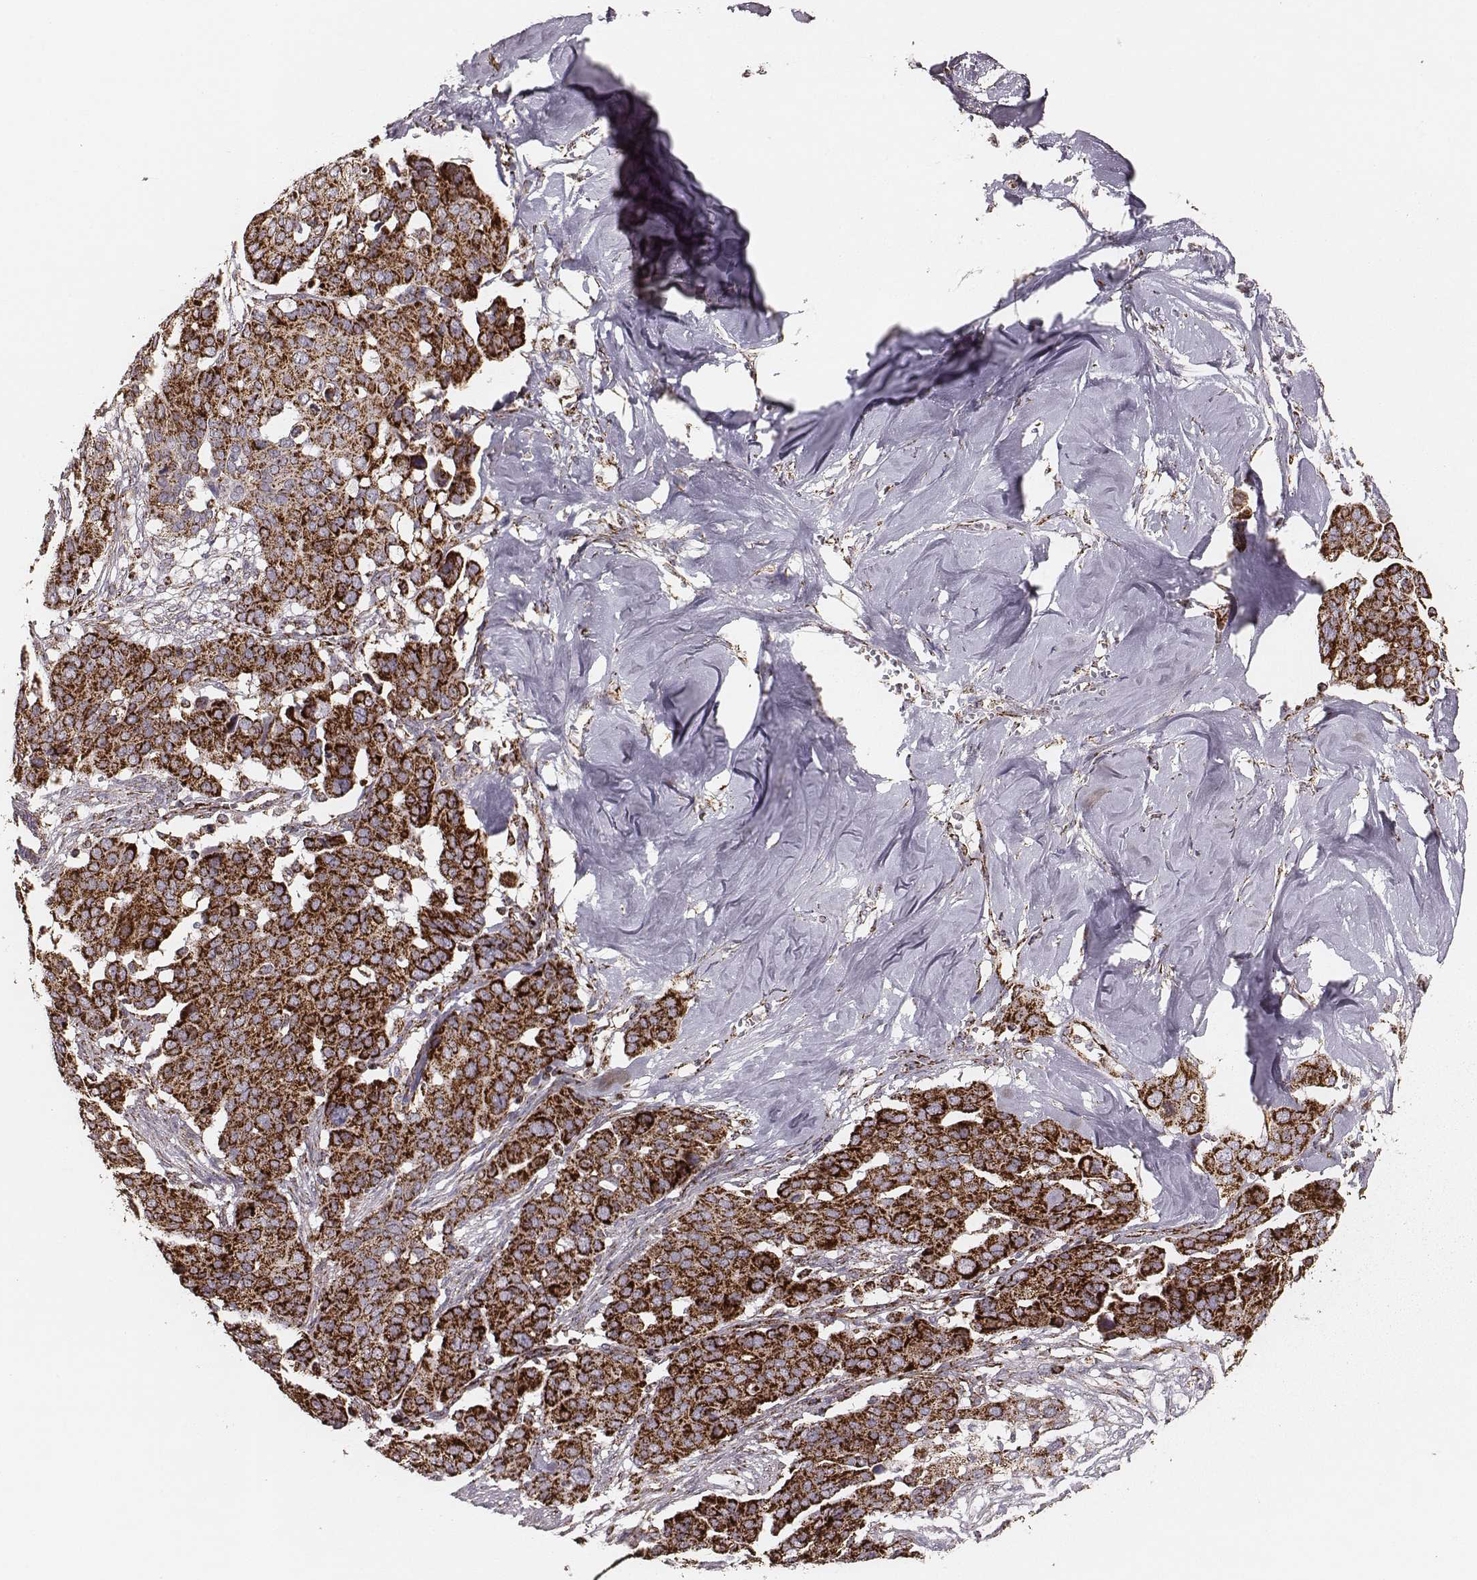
{"staining": {"intensity": "strong", "quantity": ">75%", "location": "cytoplasmic/membranous"}, "tissue": "ovarian cancer", "cell_type": "Tumor cells", "image_type": "cancer", "snomed": [{"axis": "morphology", "description": "Carcinoma, endometroid"}, {"axis": "topography", "description": "Ovary"}], "caption": "Ovarian endometroid carcinoma stained with a protein marker reveals strong staining in tumor cells.", "gene": "TUFM", "patient": {"sex": "female", "age": 78}}